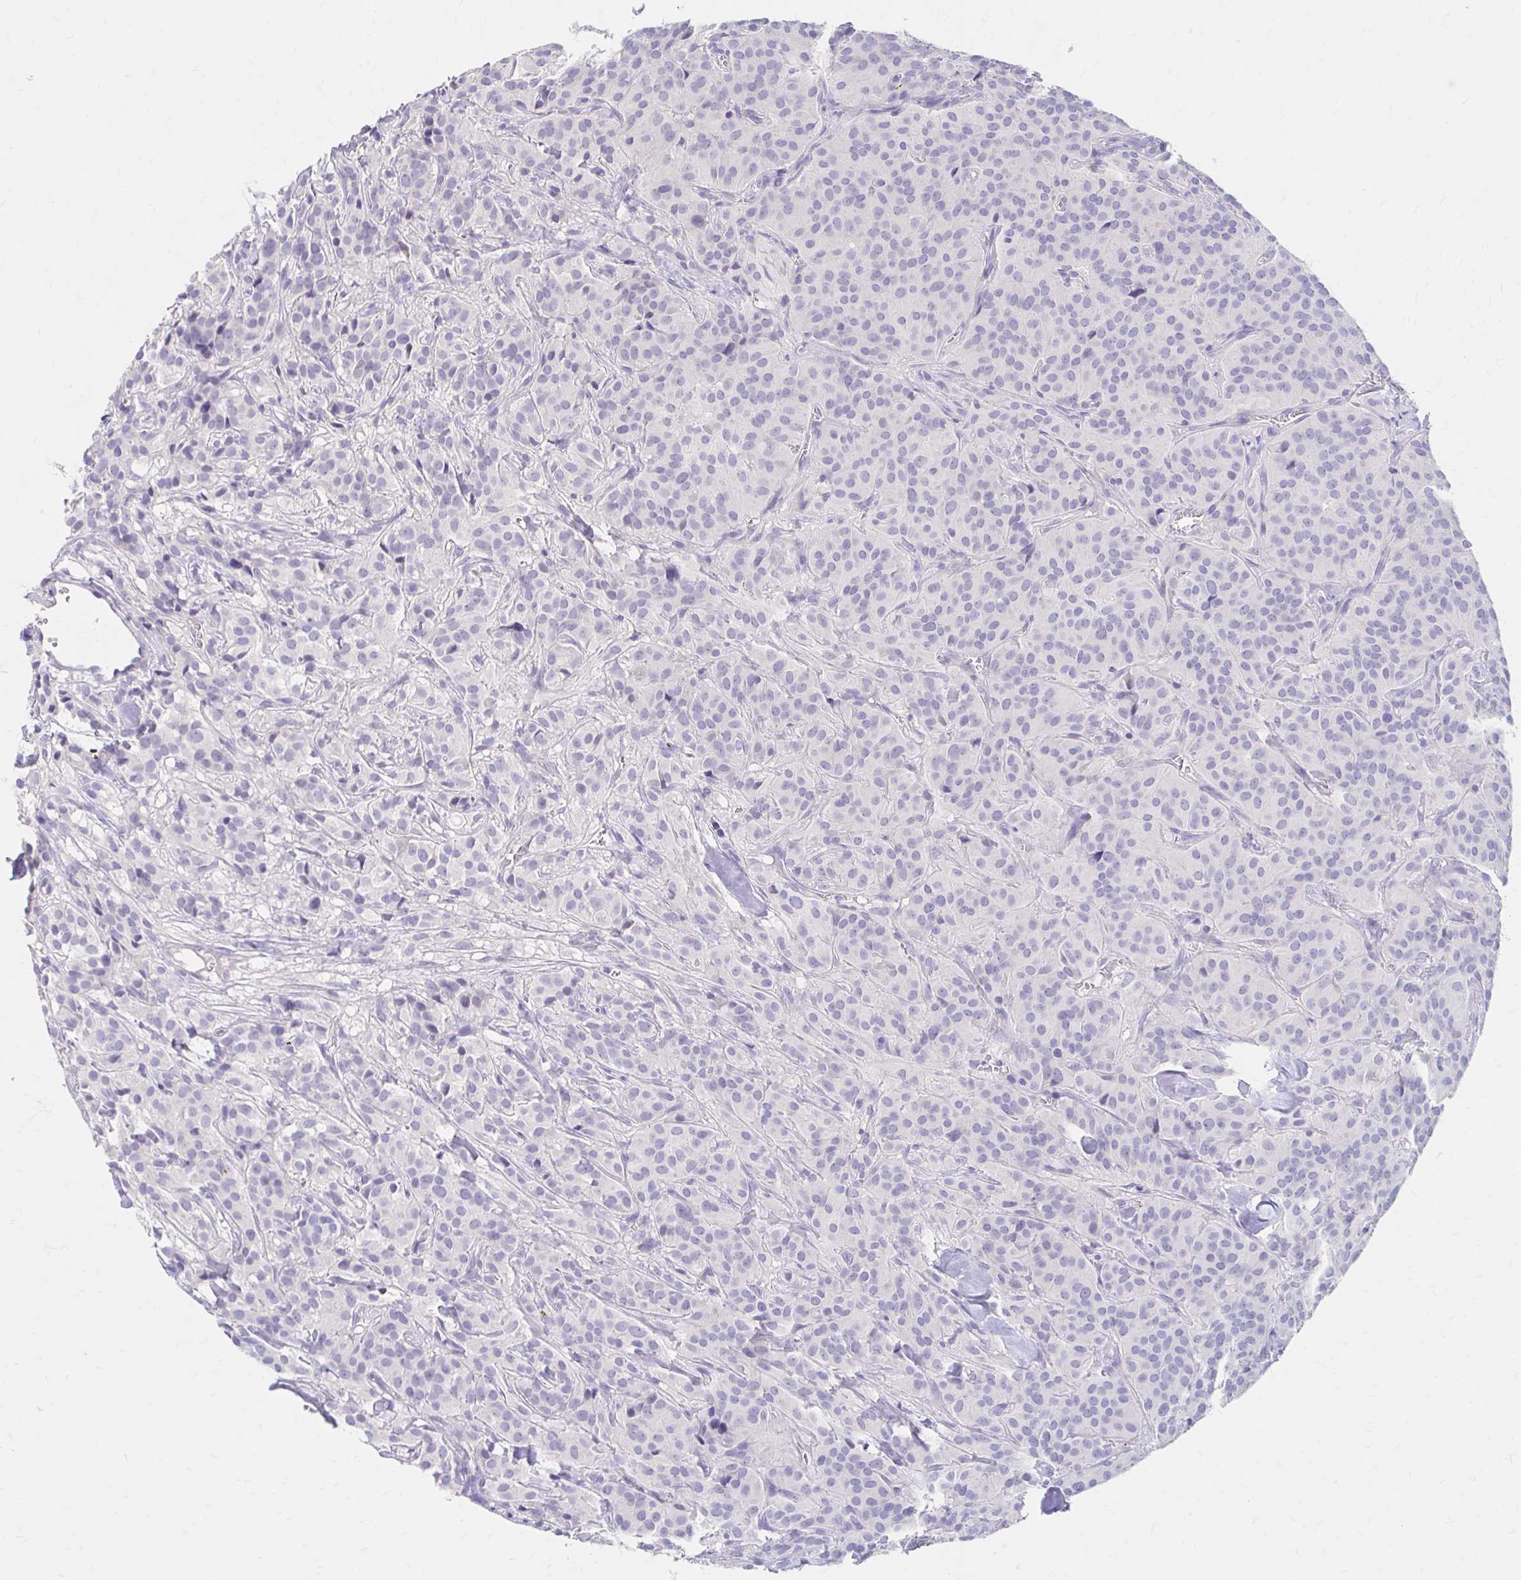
{"staining": {"intensity": "negative", "quantity": "none", "location": "none"}, "tissue": "glioma", "cell_type": "Tumor cells", "image_type": "cancer", "snomed": [{"axis": "morphology", "description": "Glioma, malignant, Low grade"}, {"axis": "topography", "description": "Brain"}], "caption": "High power microscopy image of an immunohistochemistry (IHC) histopathology image of malignant glioma (low-grade), revealing no significant expression in tumor cells. (Stains: DAB (3,3'-diaminobenzidine) immunohistochemistry (IHC) with hematoxylin counter stain, Microscopy: brightfield microscopy at high magnification).", "gene": "AZGP1", "patient": {"sex": "male", "age": 42}}